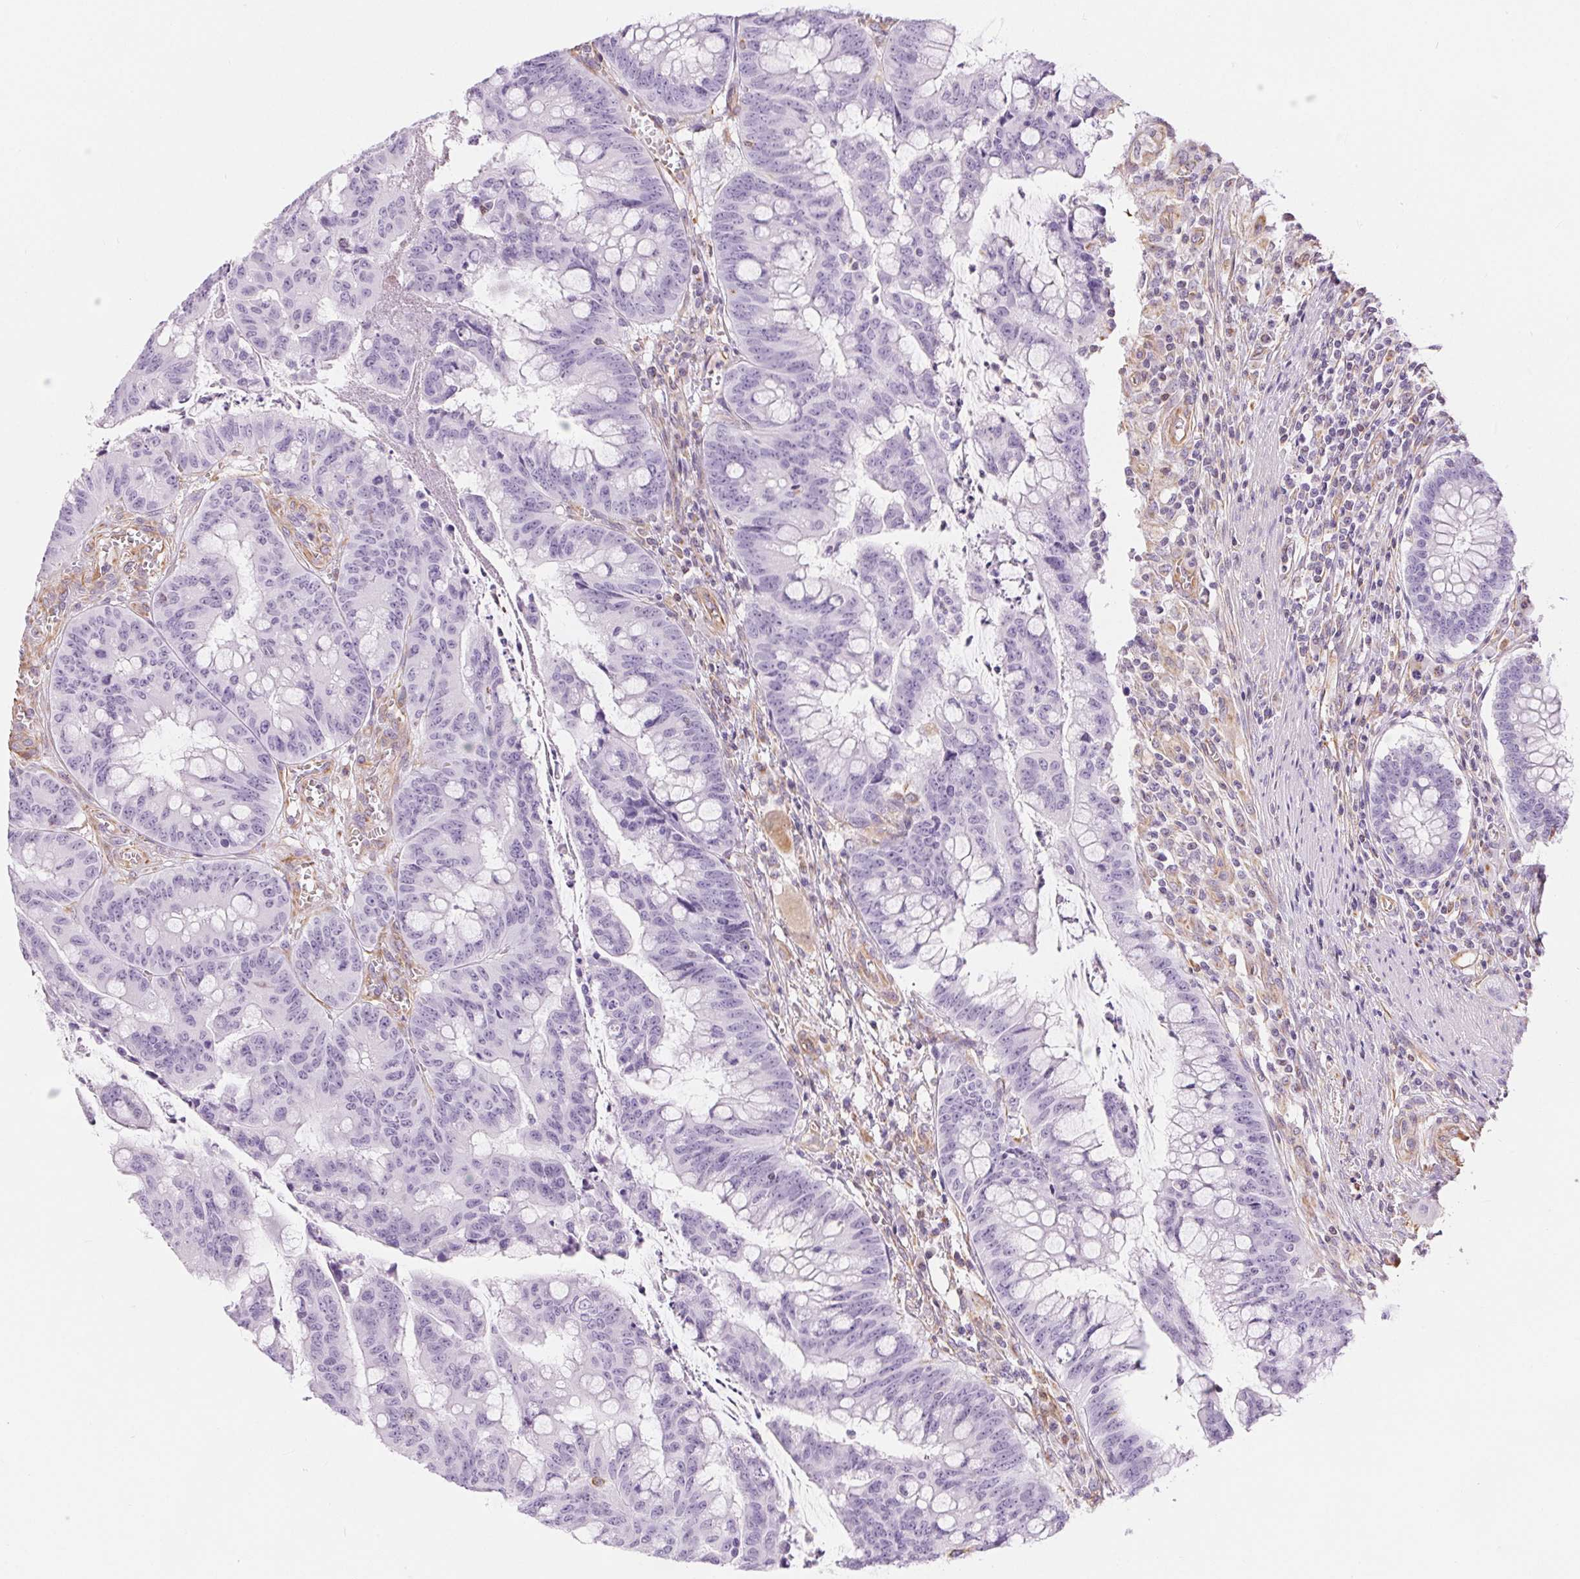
{"staining": {"intensity": "negative", "quantity": "none", "location": "none"}, "tissue": "colorectal cancer", "cell_type": "Tumor cells", "image_type": "cancer", "snomed": [{"axis": "morphology", "description": "Adenocarcinoma, NOS"}, {"axis": "topography", "description": "Colon"}], "caption": "Immunohistochemistry image of neoplastic tissue: colorectal adenocarcinoma stained with DAB (3,3'-diaminobenzidine) reveals no significant protein staining in tumor cells.", "gene": "GFAP", "patient": {"sex": "male", "age": 62}}